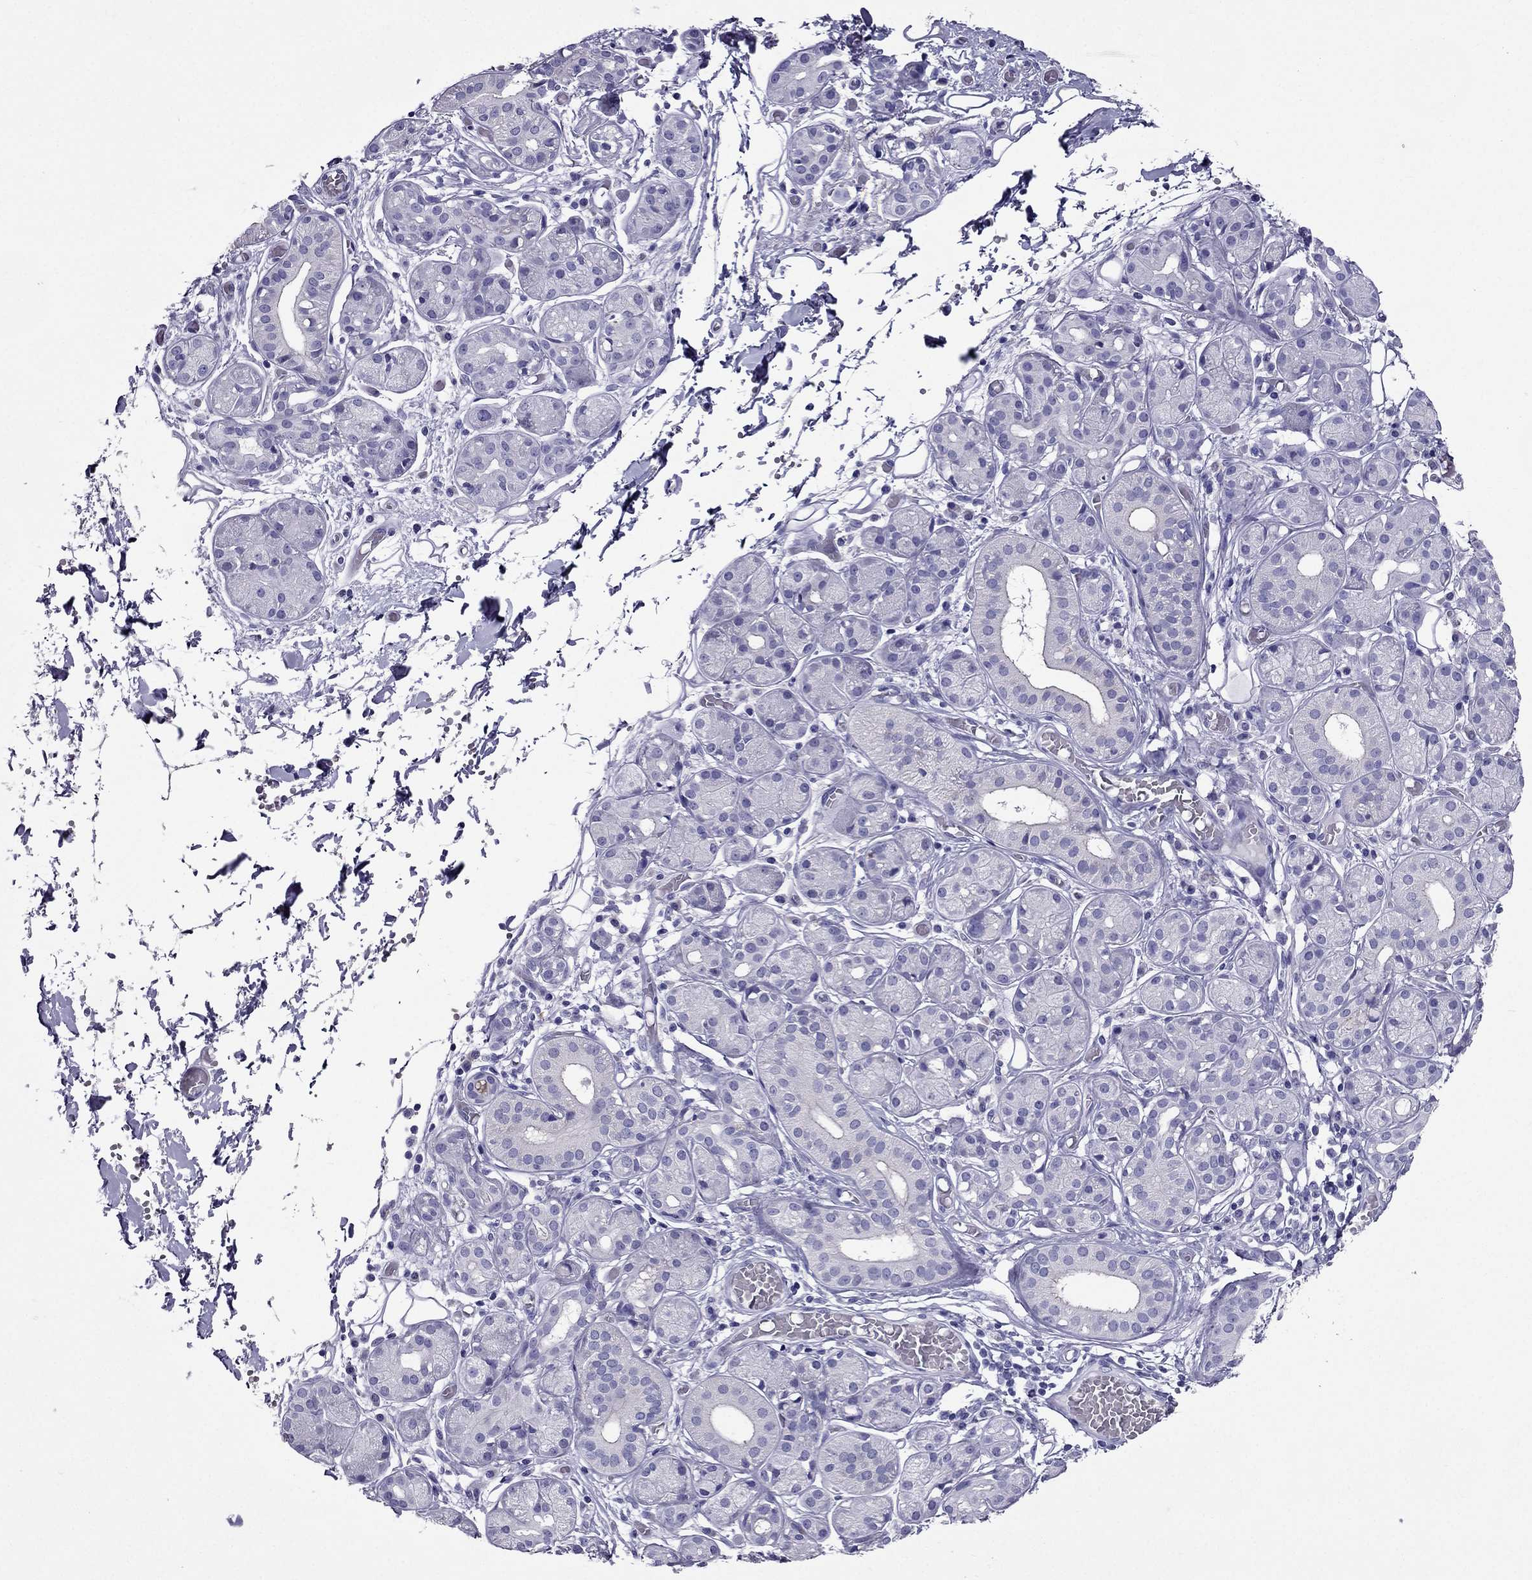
{"staining": {"intensity": "negative", "quantity": "none", "location": "none"}, "tissue": "salivary gland", "cell_type": "Glandular cells", "image_type": "normal", "snomed": [{"axis": "morphology", "description": "Normal tissue, NOS"}, {"axis": "topography", "description": "Salivary gland"}, {"axis": "topography", "description": "Peripheral nerve tissue"}], "caption": "Salivary gland stained for a protein using immunohistochemistry (IHC) reveals no expression glandular cells.", "gene": "ZNF541", "patient": {"sex": "male", "age": 71}}